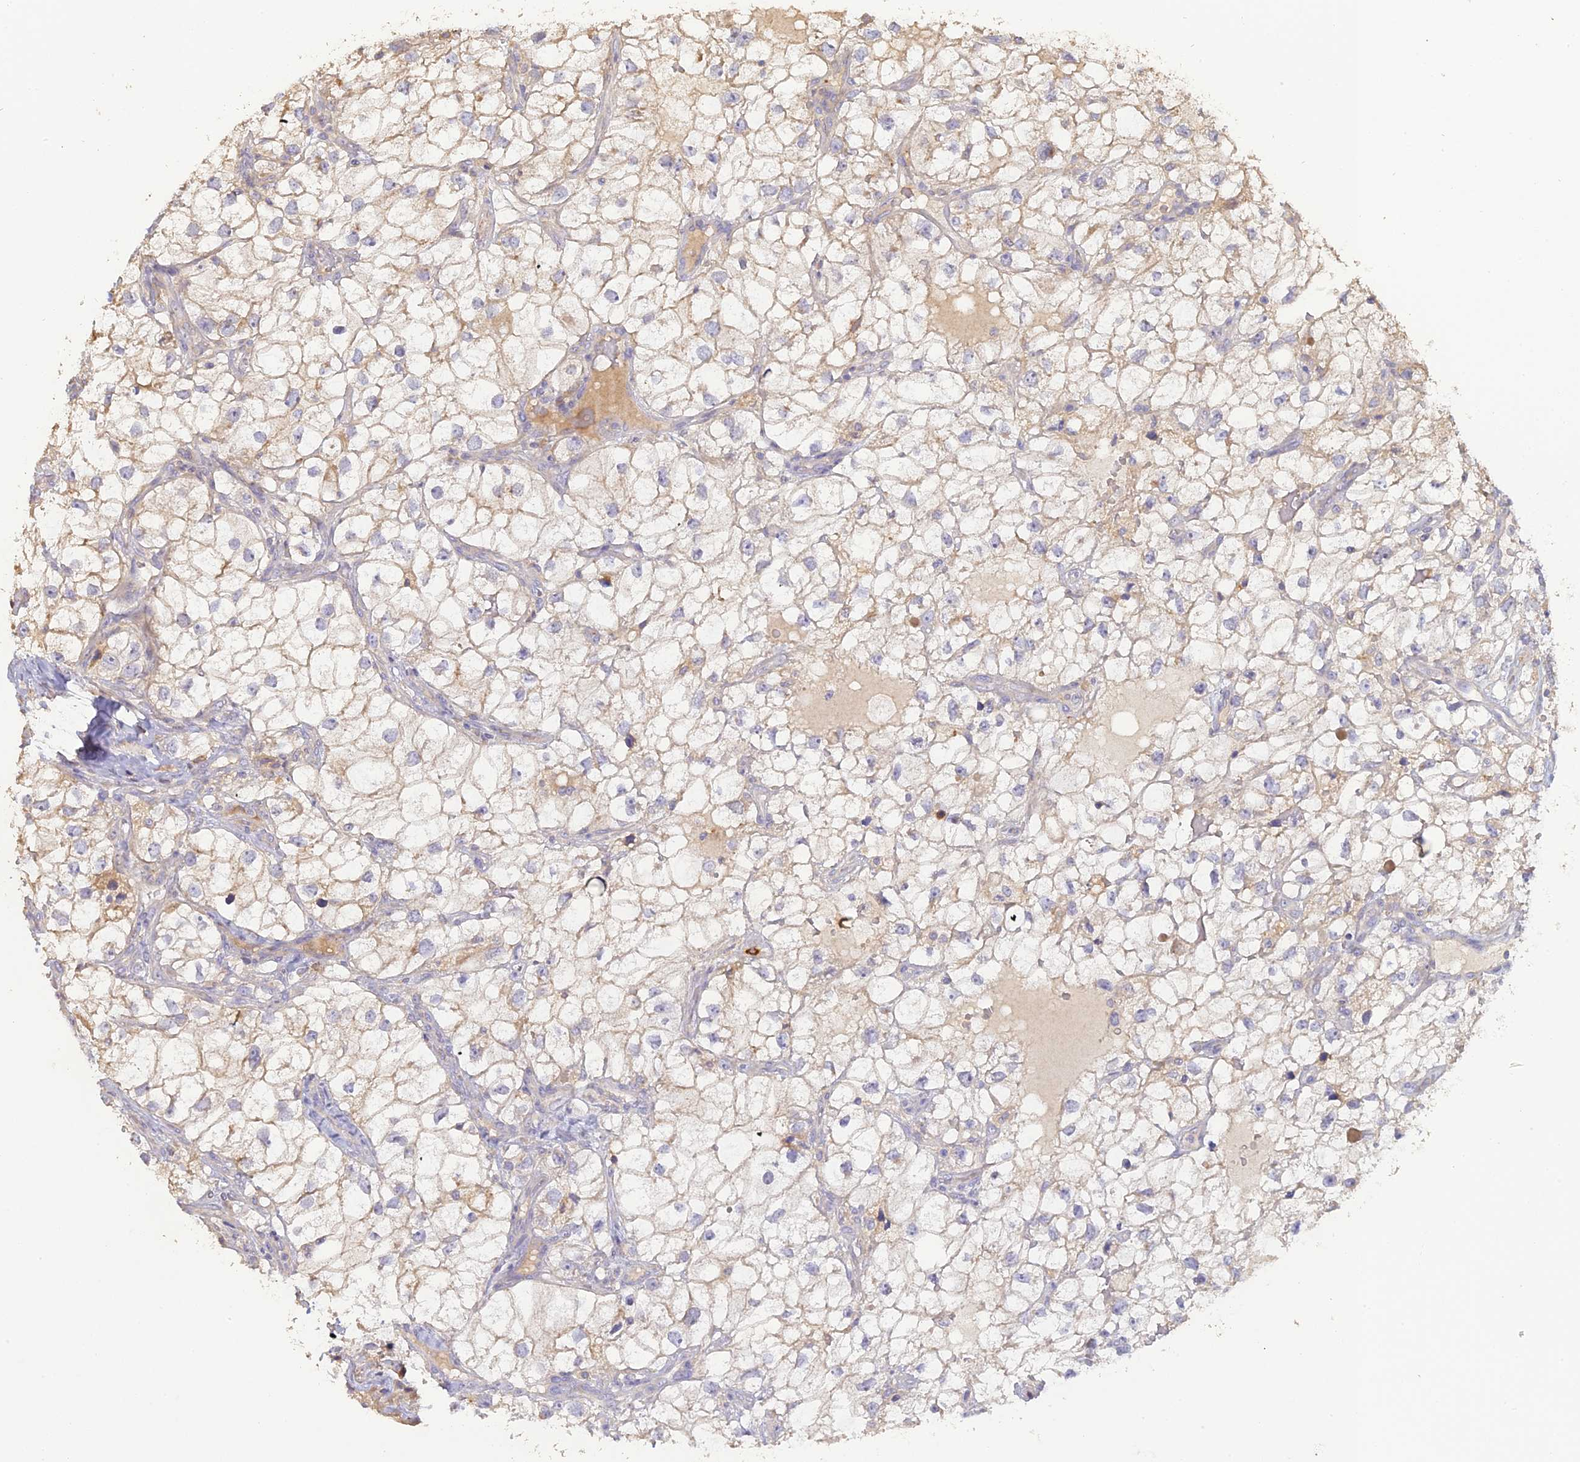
{"staining": {"intensity": "weak", "quantity": "<25%", "location": "cytoplasmic/membranous"}, "tissue": "renal cancer", "cell_type": "Tumor cells", "image_type": "cancer", "snomed": [{"axis": "morphology", "description": "Adenocarcinoma, NOS"}, {"axis": "topography", "description": "Kidney"}], "caption": "This is an IHC micrograph of renal adenocarcinoma. There is no staining in tumor cells.", "gene": "SFT2D2", "patient": {"sex": "male", "age": 59}}